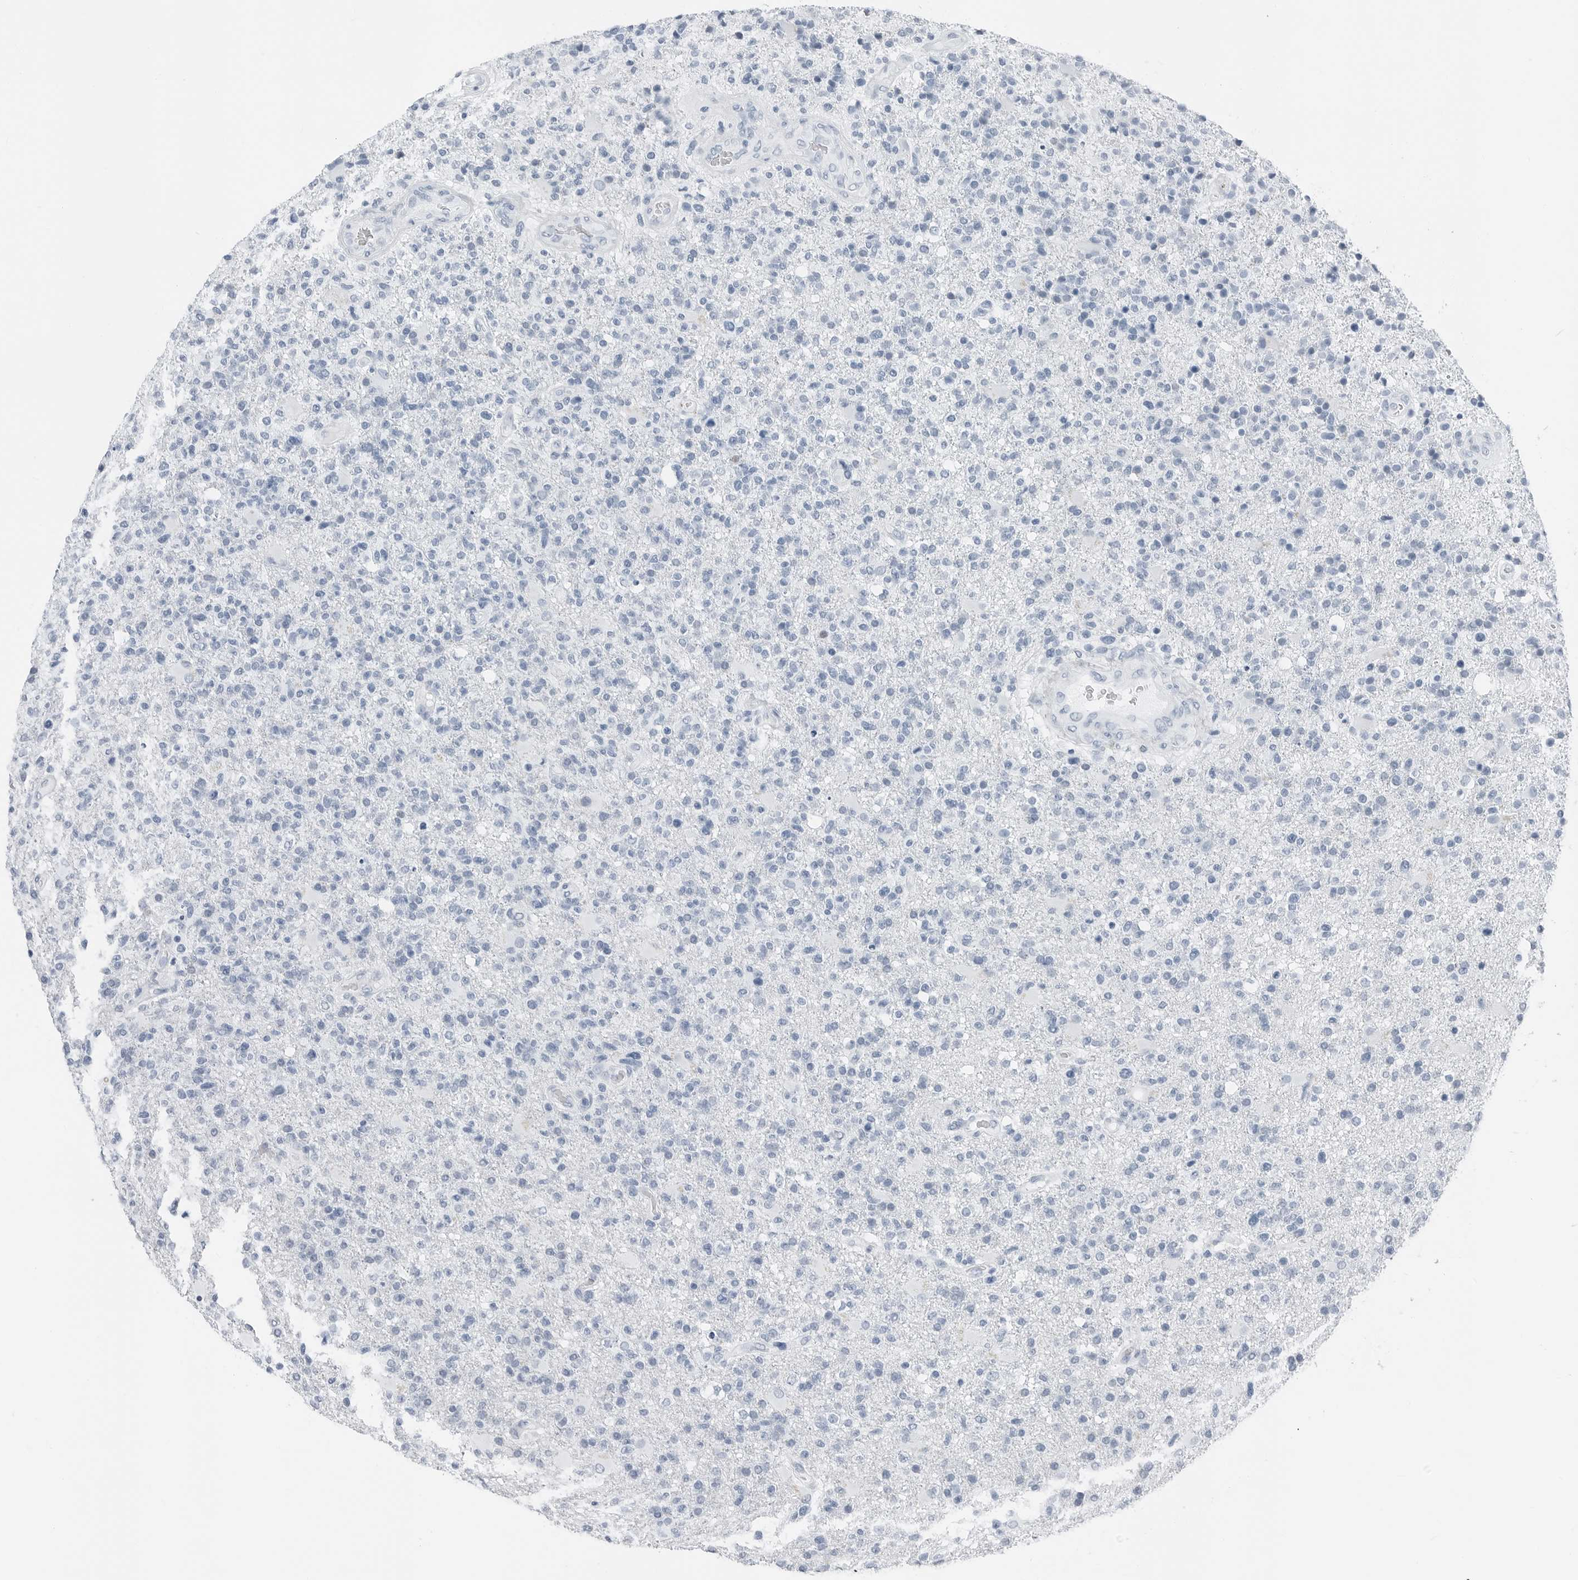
{"staining": {"intensity": "negative", "quantity": "none", "location": "none"}, "tissue": "glioma", "cell_type": "Tumor cells", "image_type": "cancer", "snomed": [{"axis": "morphology", "description": "Glioma, malignant, High grade"}, {"axis": "topography", "description": "Brain"}], "caption": "Immunohistochemistry of glioma displays no positivity in tumor cells. Brightfield microscopy of immunohistochemistry (IHC) stained with DAB (3,3'-diaminobenzidine) (brown) and hematoxylin (blue), captured at high magnification.", "gene": "SLPI", "patient": {"sex": "male", "age": 72}}